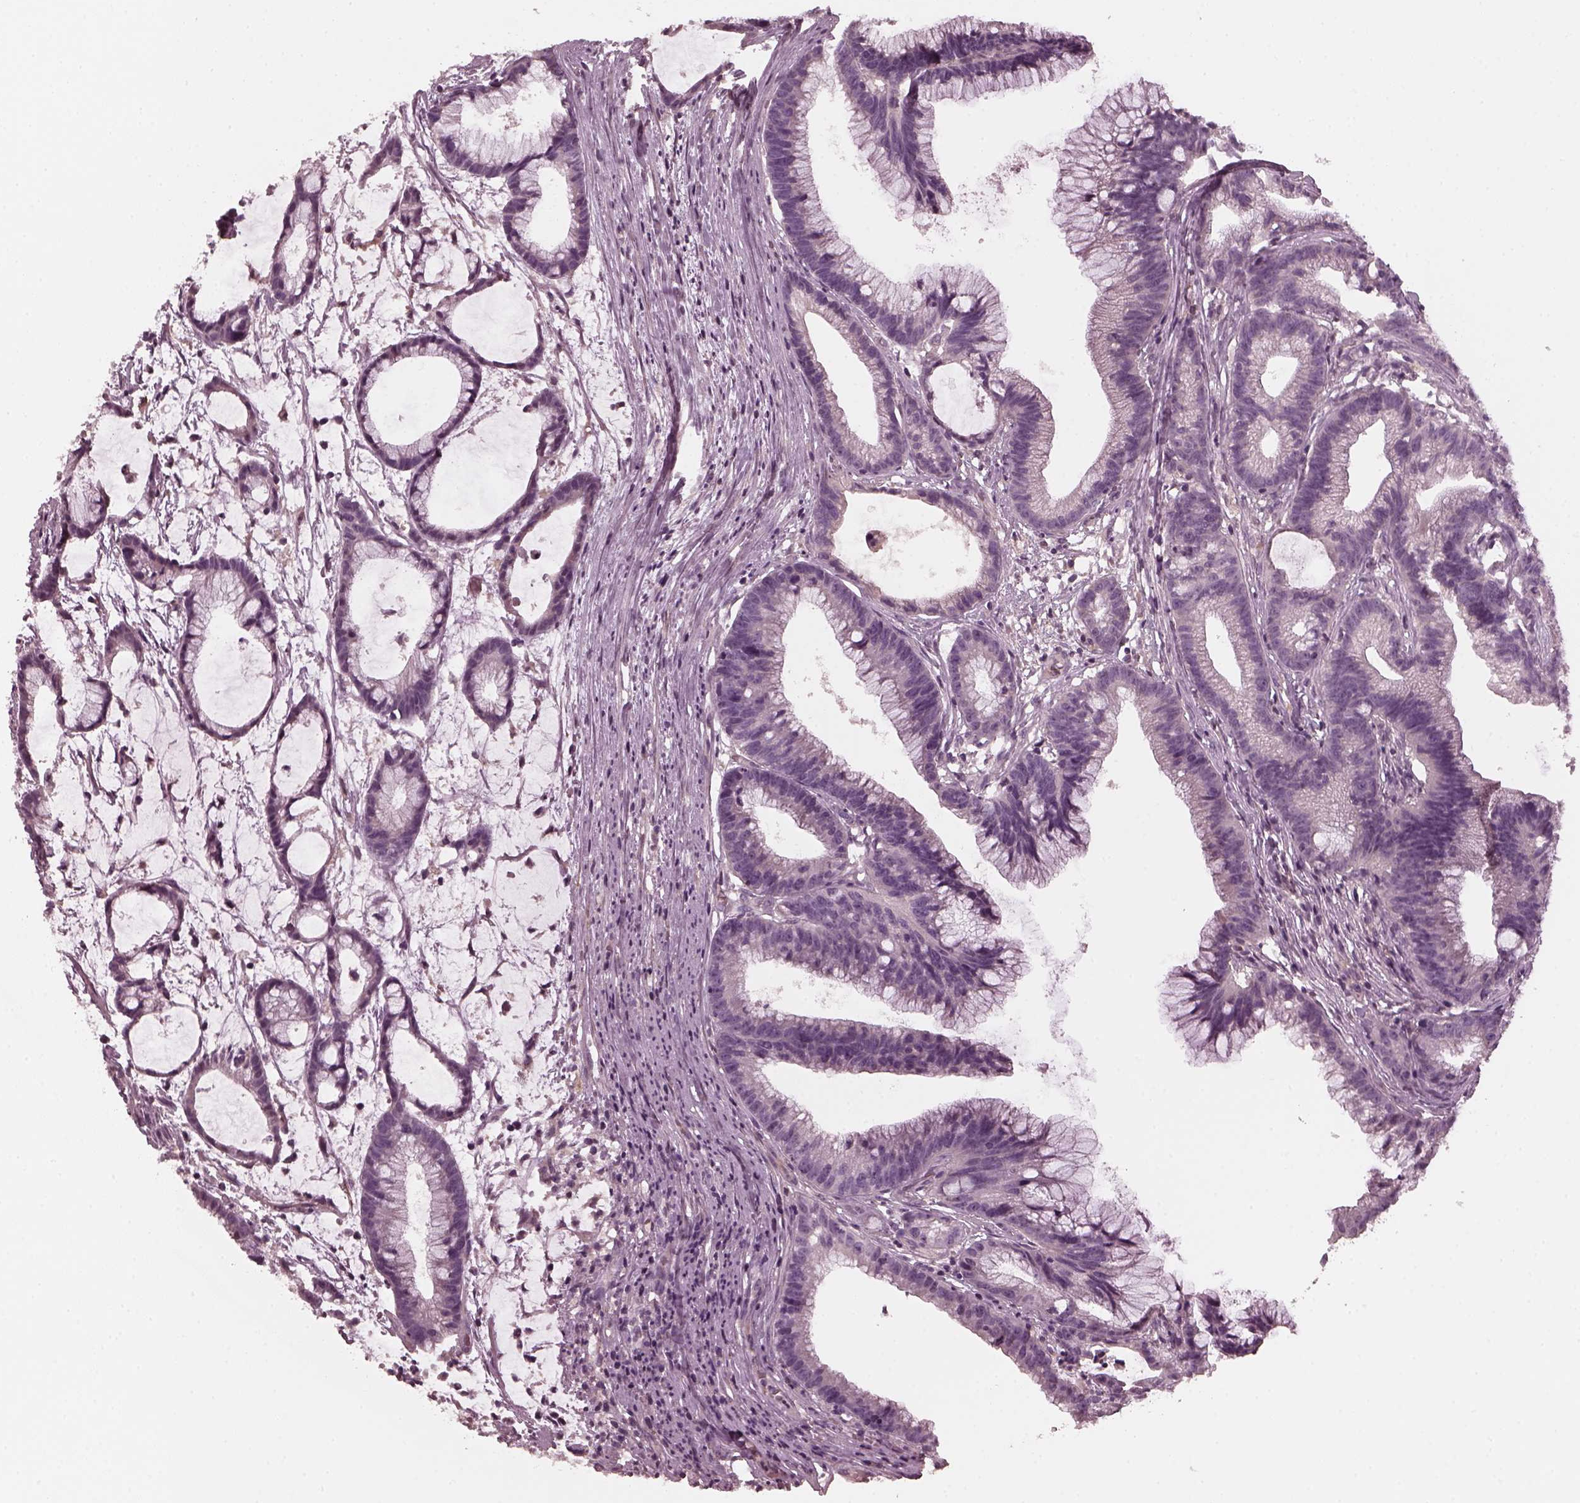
{"staining": {"intensity": "negative", "quantity": "none", "location": "none"}, "tissue": "colorectal cancer", "cell_type": "Tumor cells", "image_type": "cancer", "snomed": [{"axis": "morphology", "description": "Adenocarcinoma, NOS"}, {"axis": "topography", "description": "Colon"}], "caption": "The IHC image has no significant staining in tumor cells of colorectal adenocarcinoma tissue.", "gene": "PORCN", "patient": {"sex": "female", "age": 78}}